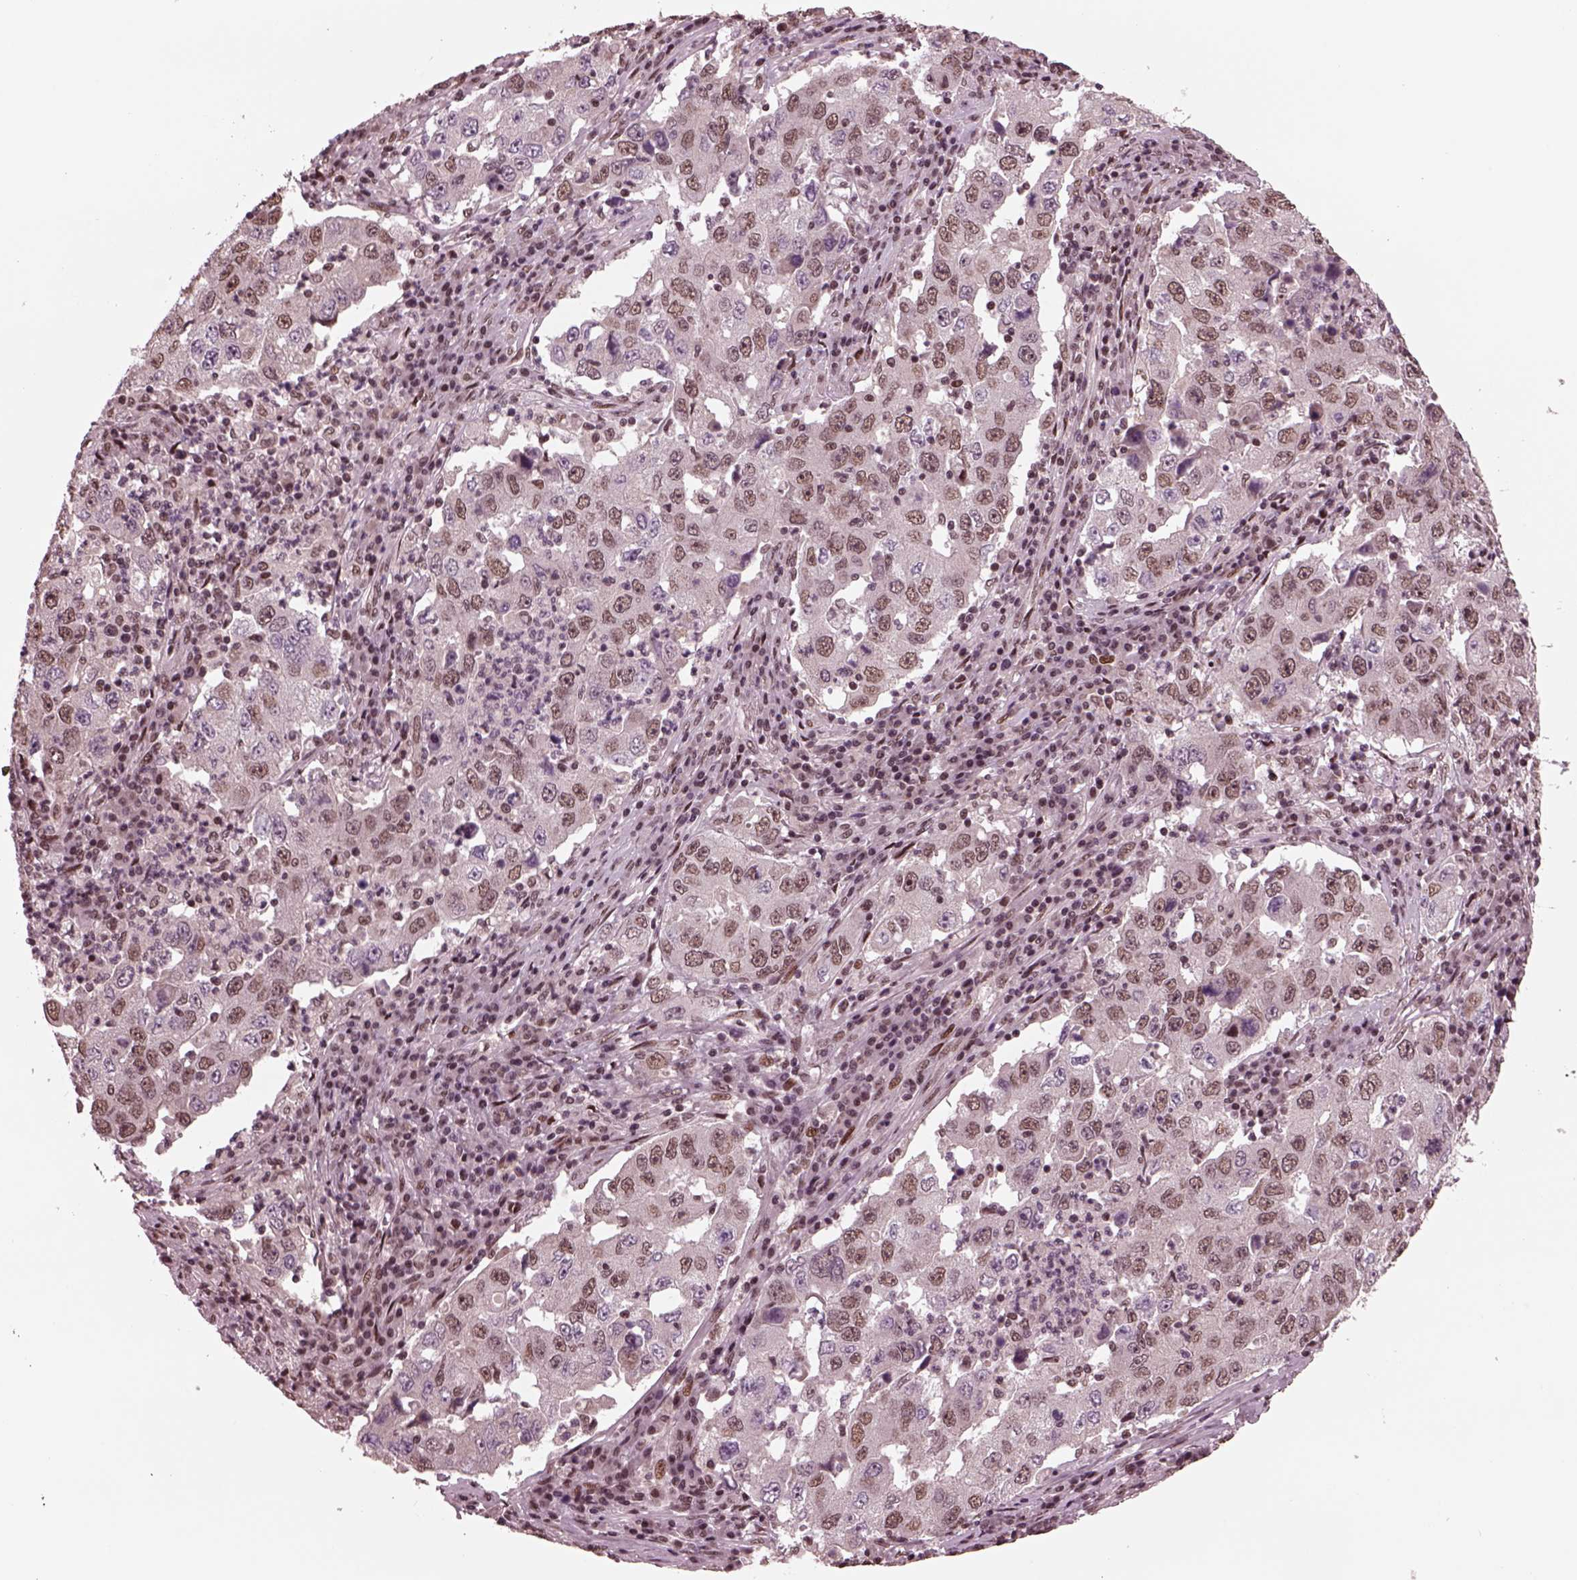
{"staining": {"intensity": "weak", "quantity": "25%-75%", "location": "nuclear"}, "tissue": "lung cancer", "cell_type": "Tumor cells", "image_type": "cancer", "snomed": [{"axis": "morphology", "description": "Adenocarcinoma, NOS"}, {"axis": "topography", "description": "Lung"}], "caption": "Immunohistochemical staining of human lung cancer exhibits low levels of weak nuclear protein expression in approximately 25%-75% of tumor cells.", "gene": "NAP1L5", "patient": {"sex": "male", "age": 73}}